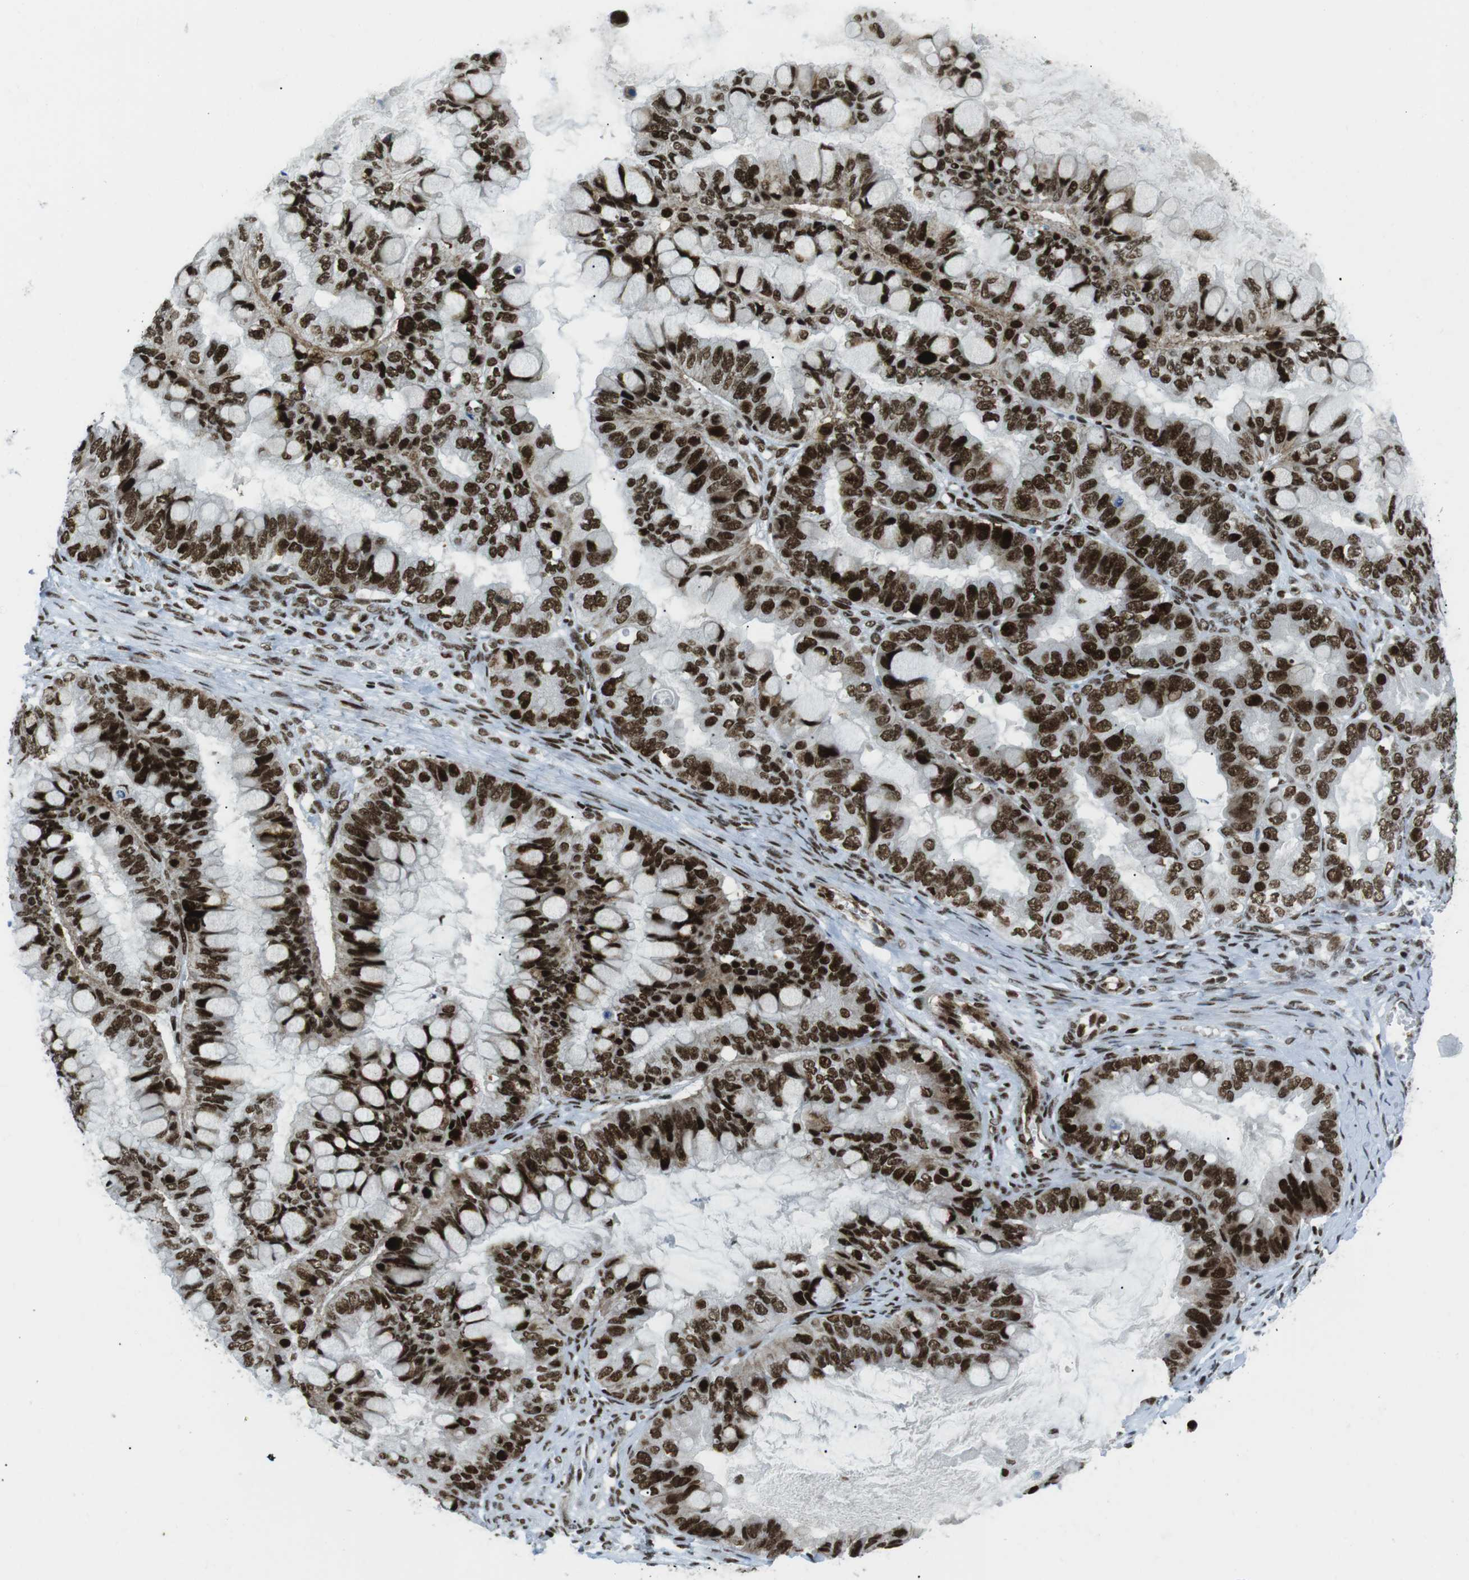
{"staining": {"intensity": "strong", "quantity": ">75%", "location": "nuclear"}, "tissue": "ovarian cancer", "cell_type": "Tumor cells", "image_type": "cancer", "snomed": [{"axis": "morphology", "description": "Cystadenocarcinoma, mucinous, NOS"}, {"axis": "topography", "description": "Ovary"}], "caption": "Immunohistochemistry (IHC) (DAB (3,3'-diaminobenzidine)) staining of human ovarian cancer (mucinous cystadenocarcinoma) reveals strong nuclear protein expression in approximately >75% of tumor cells.", "gene": "ARID1A", "patient": {"sex": "female", "age": 80}}